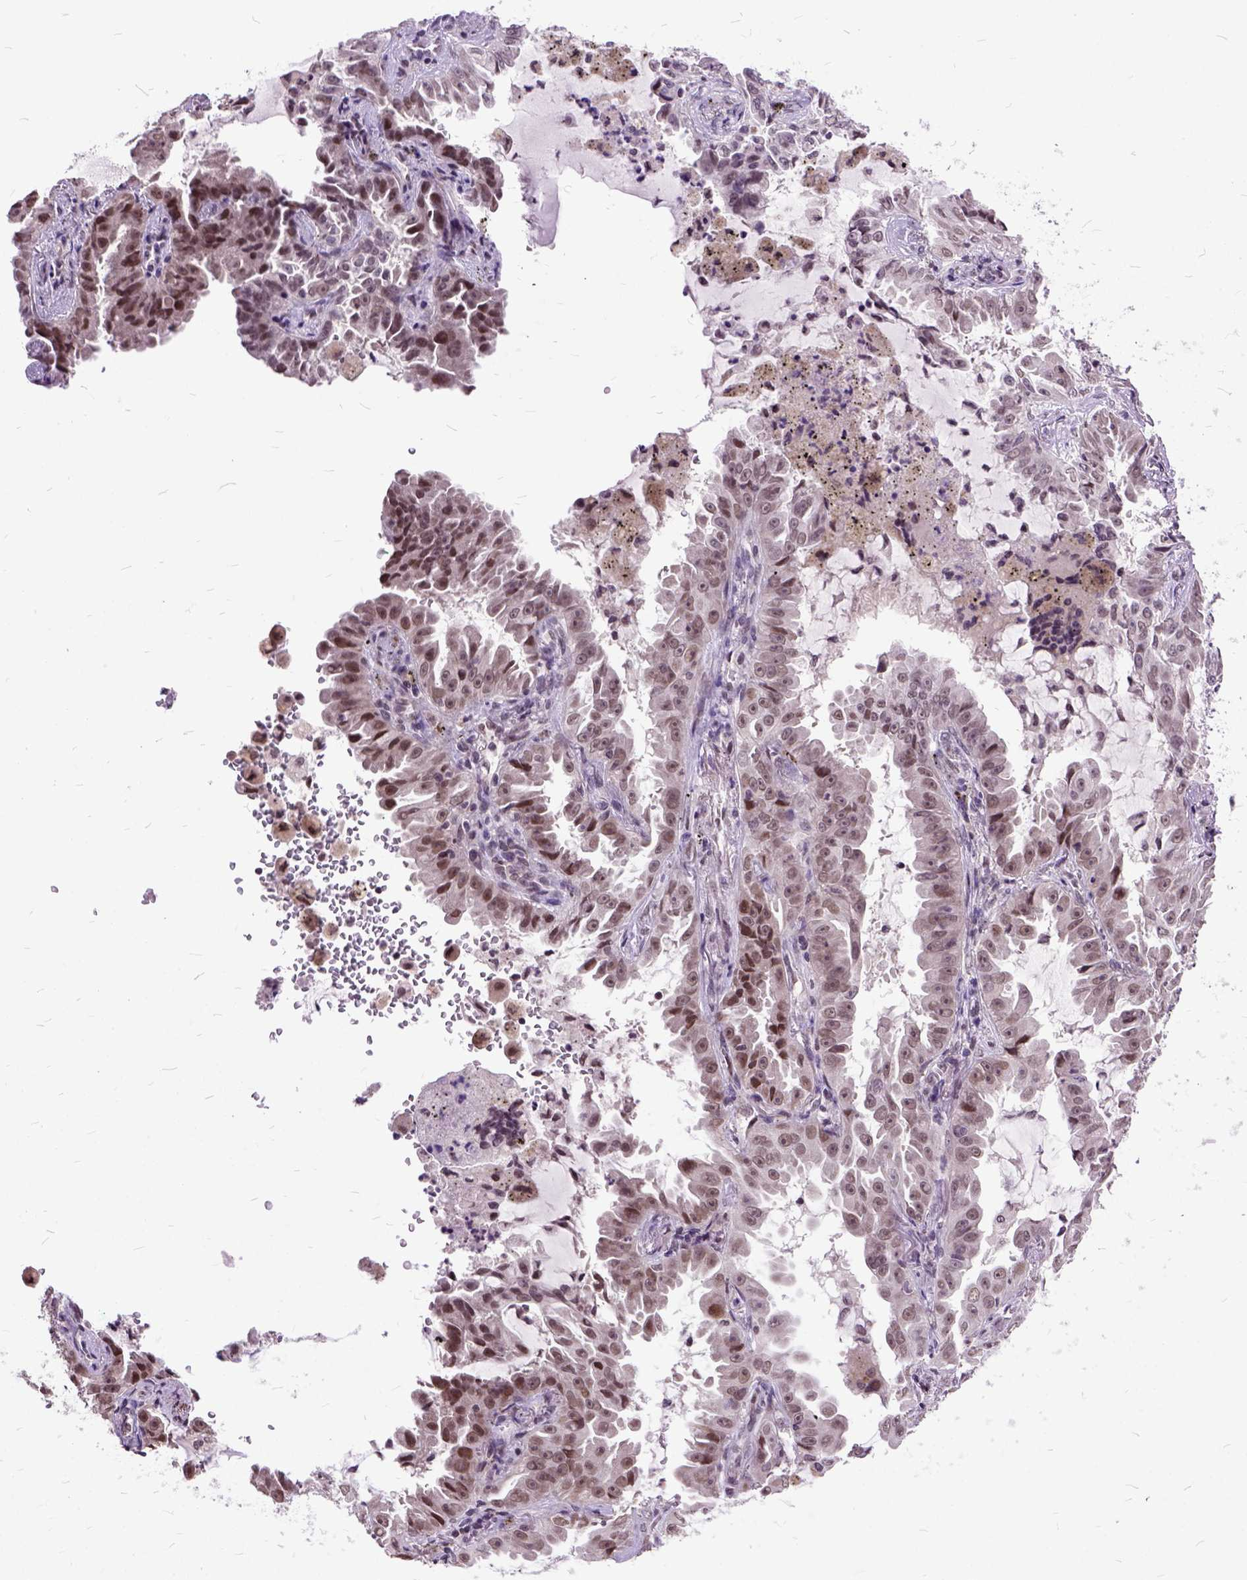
{"staining": {"intensity": "moderate", "quantity": ">75%", "location": "nuclear"}, "tissue": "lung cancer", "cell_type": "Tumor cells", "image_type": "cancer", "snomed": [{"axis": "morphology", "description": "Adenocarcinoma, NOS"}, {"axis": "topography", "description": "Lung"}], "caption": "Lung cancer was stained to show a protein in brown. There is medium levels of moderate nuclear expression in approximately >75% of tumor cells.", "gene": "ORC5", "patient": {"sex": "female", "age": 52}}